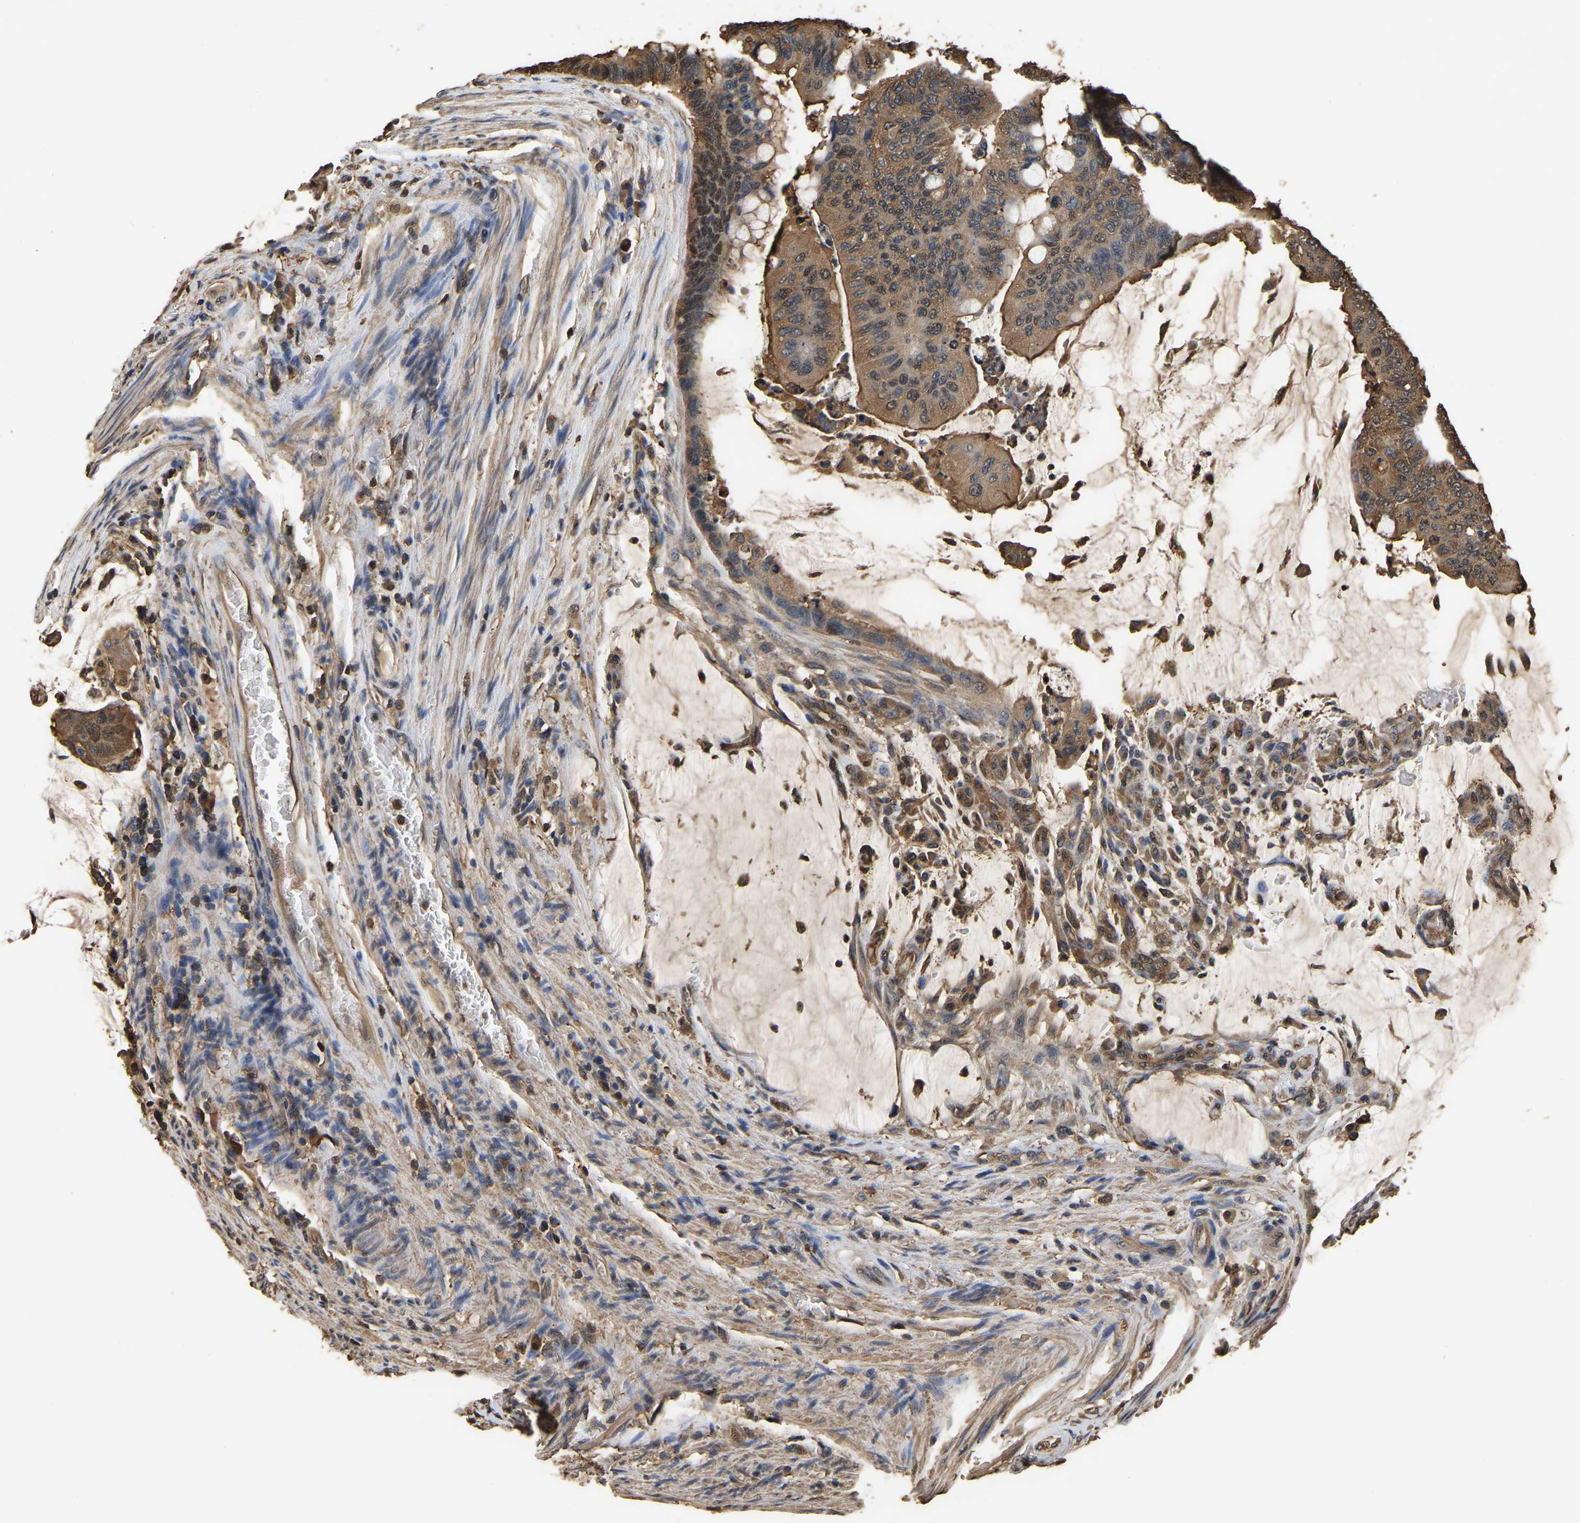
{"staining": {"intensity": "moderate", "quantity": ">75%", "location": "cytoplasmic/membranous"}, "tissue": "colorectal cancer", "cell_type": "Tumor cells", "image_type": "cancer", "snomed": [{"axis": "morphology", "description": "Normal tissue, NOS"}, {"axis": "morphology", "description": "Adenocarcinoma, NOS"}, {"axis": "topography", "description": "Rectum"}], "caption": "Tumor cells reveal medium levels of moderate cytoplasmic/membranous staining in approximately >75% of cells in human colorectal cancer (adenocarcinoma). The protein of interest is shown in brown color, while the nuclei are stained blue.", "gene": "LDHB", "patient": {"sex": "male", "age": 92}}